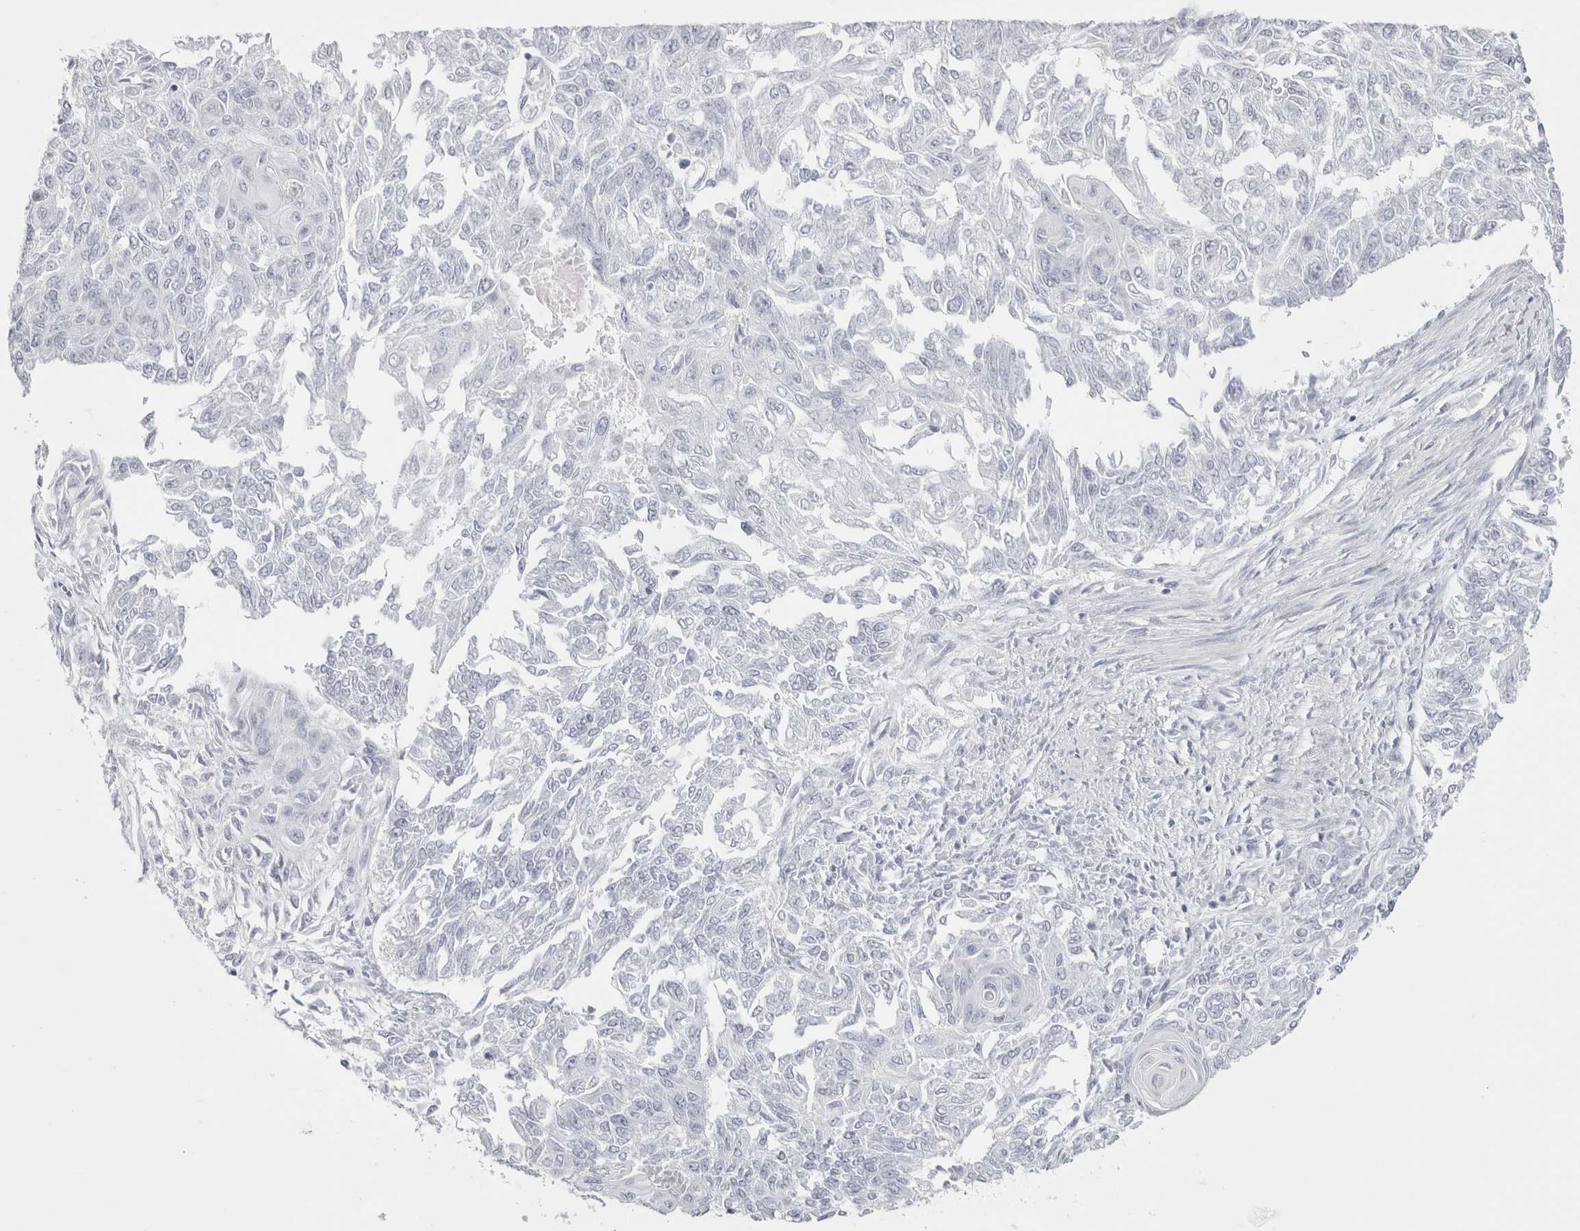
{"staining": {"intensity": "negative", "quantity": "none", "location": "none"}, "tissue": "endometrial cancer", "cell_type": "Tumor cells", "image_type": "cancer", "snomed": [{"axis": "morphology", "description": "Adenocarcinoma, NOS"}, {"axis": "topography", "description": "Endometrium"}], "caption": "Immunohistochemistry (IHC) of human endometrial adenocarcinoma reveals no expression in tumor cells.", "gene": "GARIN1A", "patient": {"sex": "female", "age": 32}}